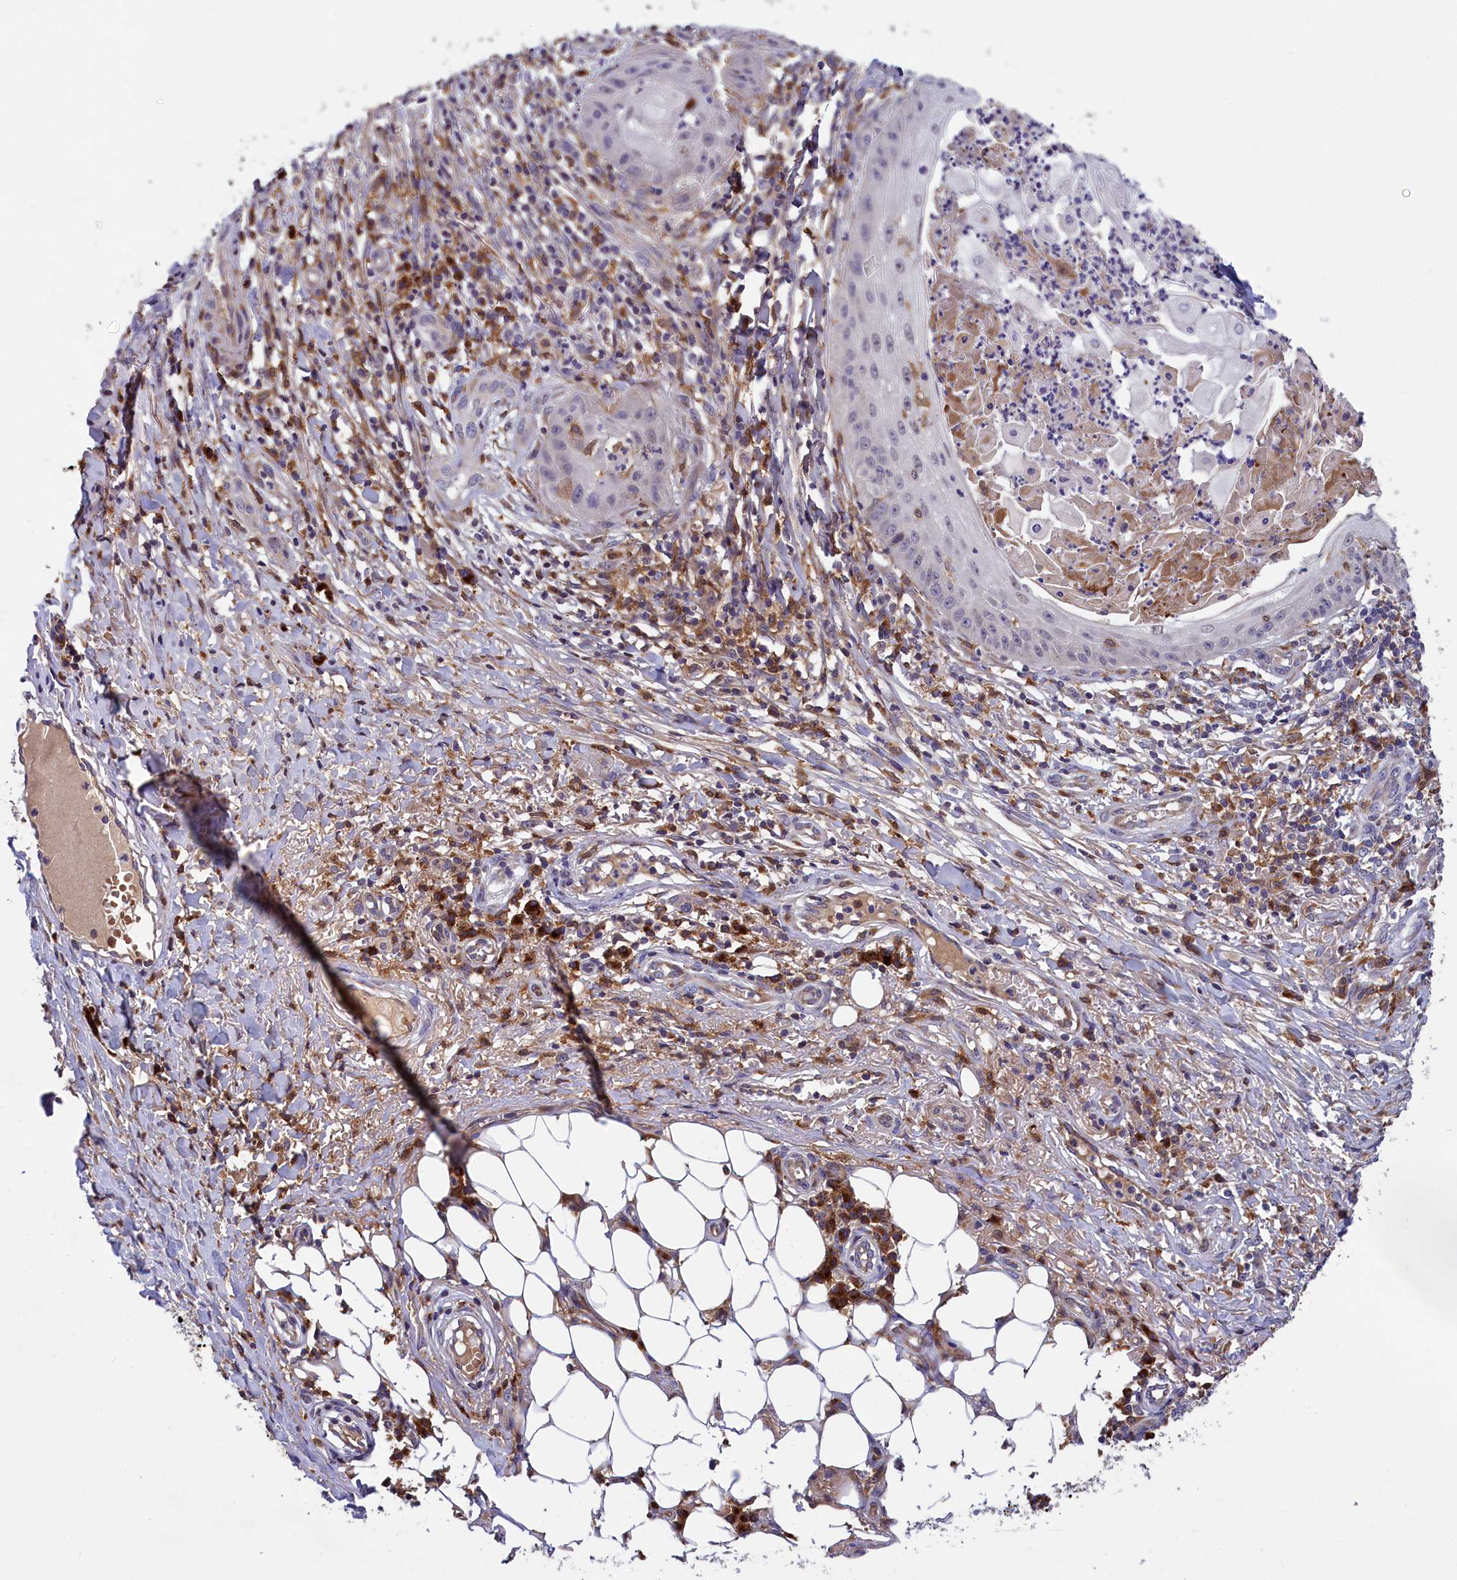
{"staining": {"intensity": "negative", "quantity": "none", "location": "none"}, "tissue": "skin cancer", "cell_type": "Tumor cells", "image_type": "cancer", "snomed": [{"axis": "morphology", "description": "Squamous cell carcinoma, NOS"}, {"axis": "topography", "description": "Skin"}], "caption": "High magnification brightfield microscopy of skin cancer stained with DAB (3,3'-diaminobenzidine) (brown) and counterstained with hematoxylin (blue): tumor cells show no significant staining. Nuclei are stained in blue.", "gene": "NAIP", "patient": {"sex": "male", "age": 70}}